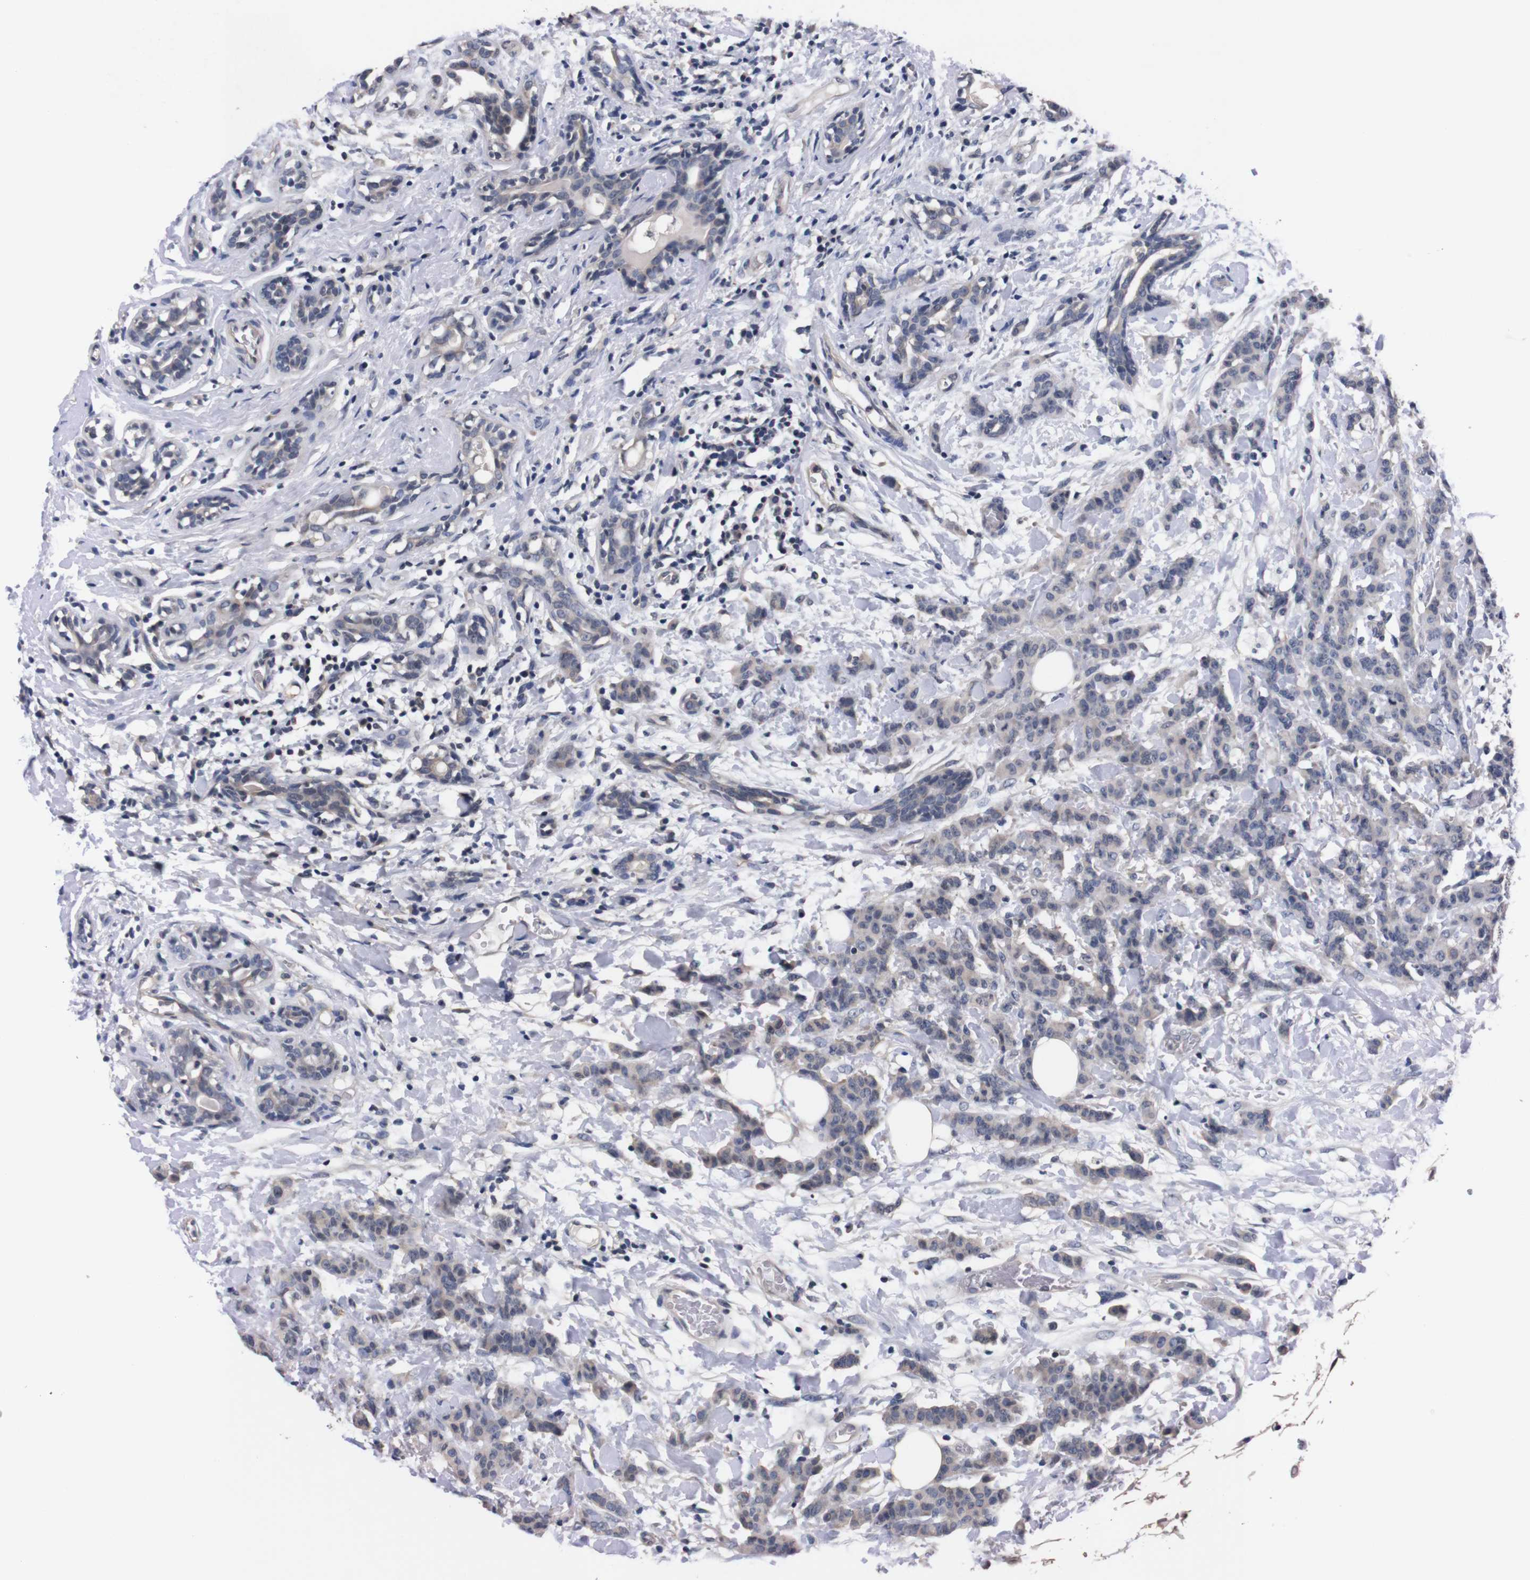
{"staining": {"intensity": "weak", "quantity": "<25%", "location": "cytoplasmic/membranous"}, "tissue": "breast cancer", "cell_type": "Tumor cells", "image_type": "cancer", "snomed": [{"axis": "morphology", "description": "Normal tissue, NOS"}, {"axis": "morphology", "description": "Duct carcinoma"}, {"axis": "topography", "description": "Breast"}], "caption": "Immunohistochemistry of human intraductal carcinoma (breast) reveals no positivity in tumor cells.", "gene": "TNFRSF21", "patient": {"sex": "female", "age": 40}}